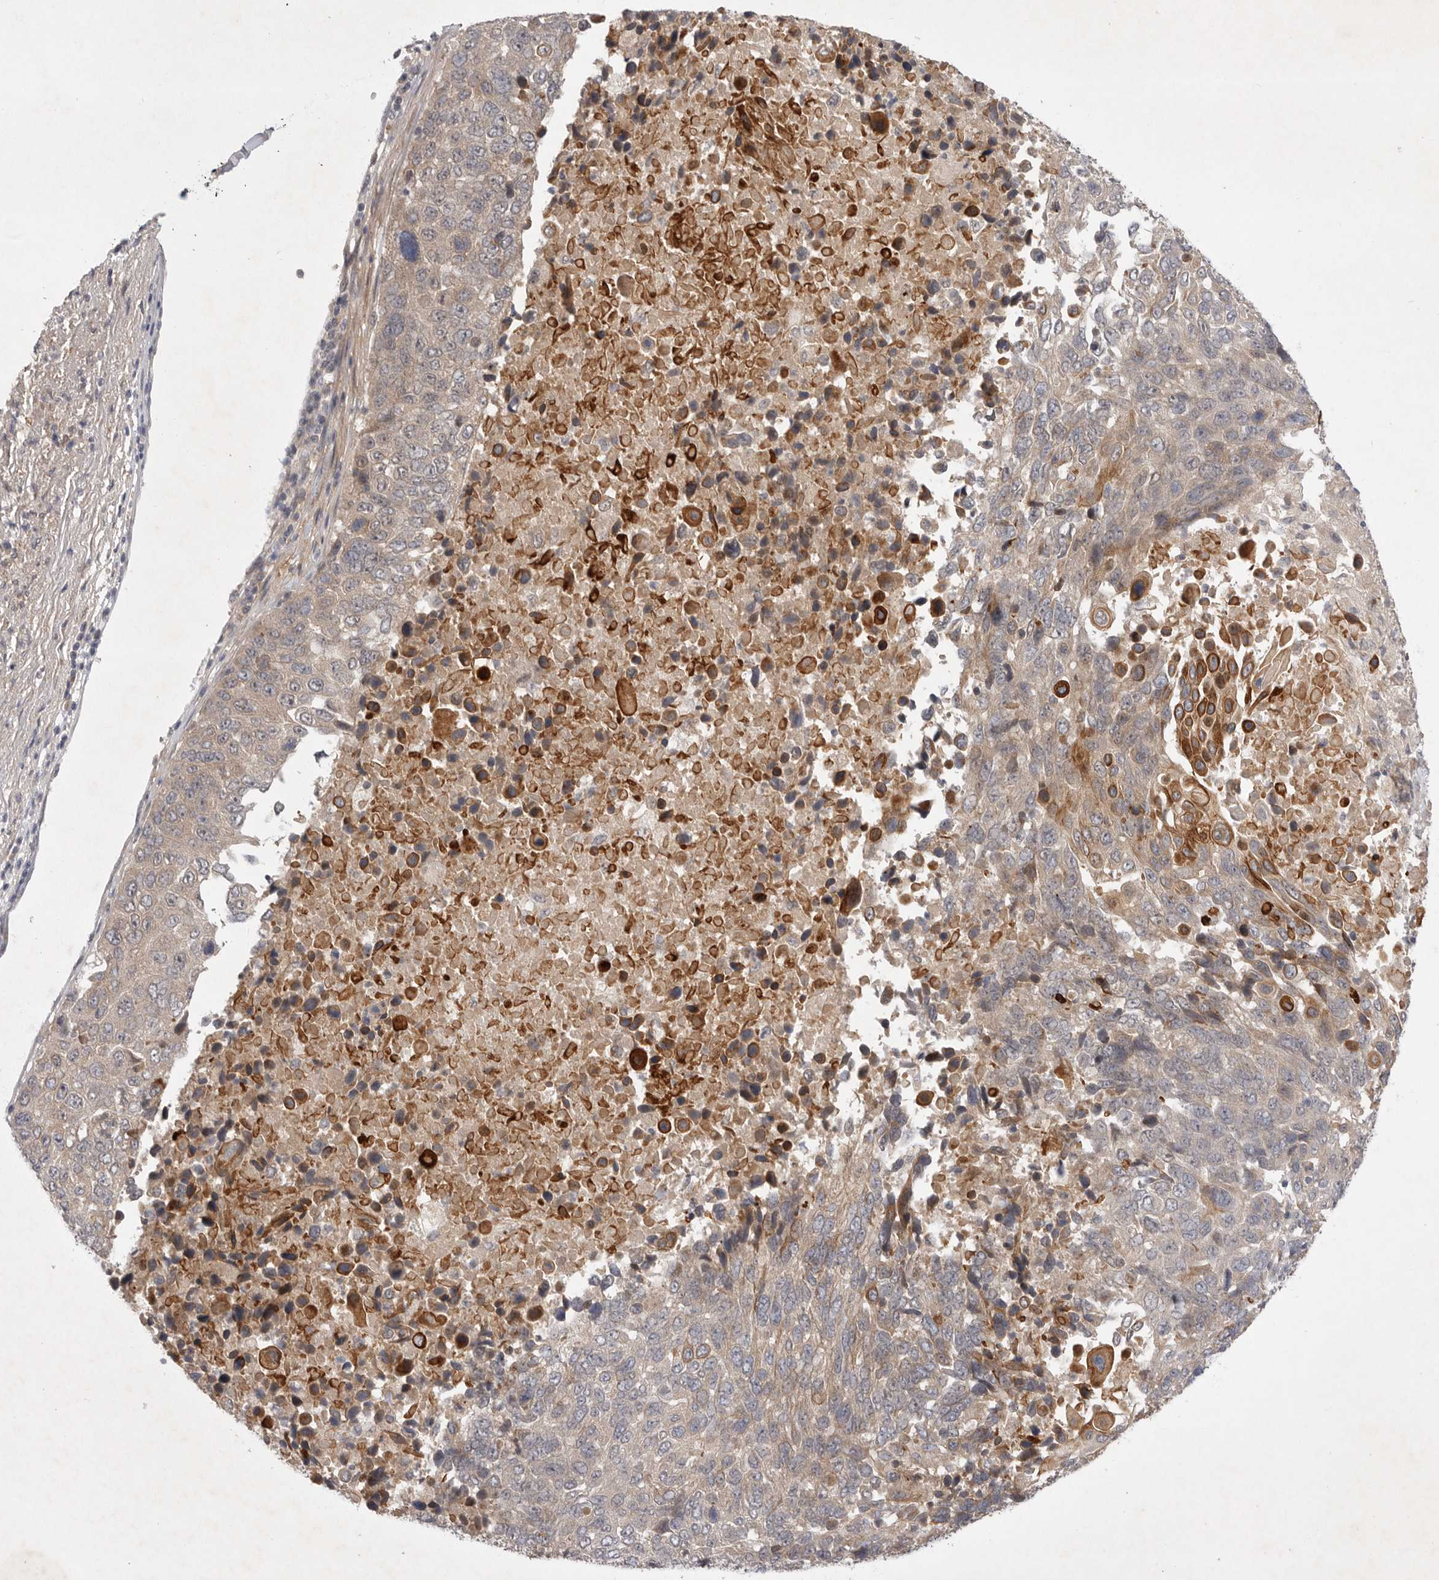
{"staining": {"intensity": "moderate", "quantity": ">75%", "location": "cytoplasmic/membranous"}, "tissue": "lung cancer", "cell_type": "Tumor cells", "image_type": "cancer", "snomed": [{"axis": "morphology", "description": "Squamous cell carcinoma, NOS"}, {"axis": "topography", "description": "Lung"}], "caption": "The immunohistochemical stain labels moderate cytoplasmic/membranous positivity in tumor cells of lung squamous cell carcinoma tissue. The staining was performed using DAB, with brown indicating positive protein expression. Nuclei are stained blue with hematoxylin.", "gene": "PTPDC1", "patient": {"sex": "male", "age": 66}}